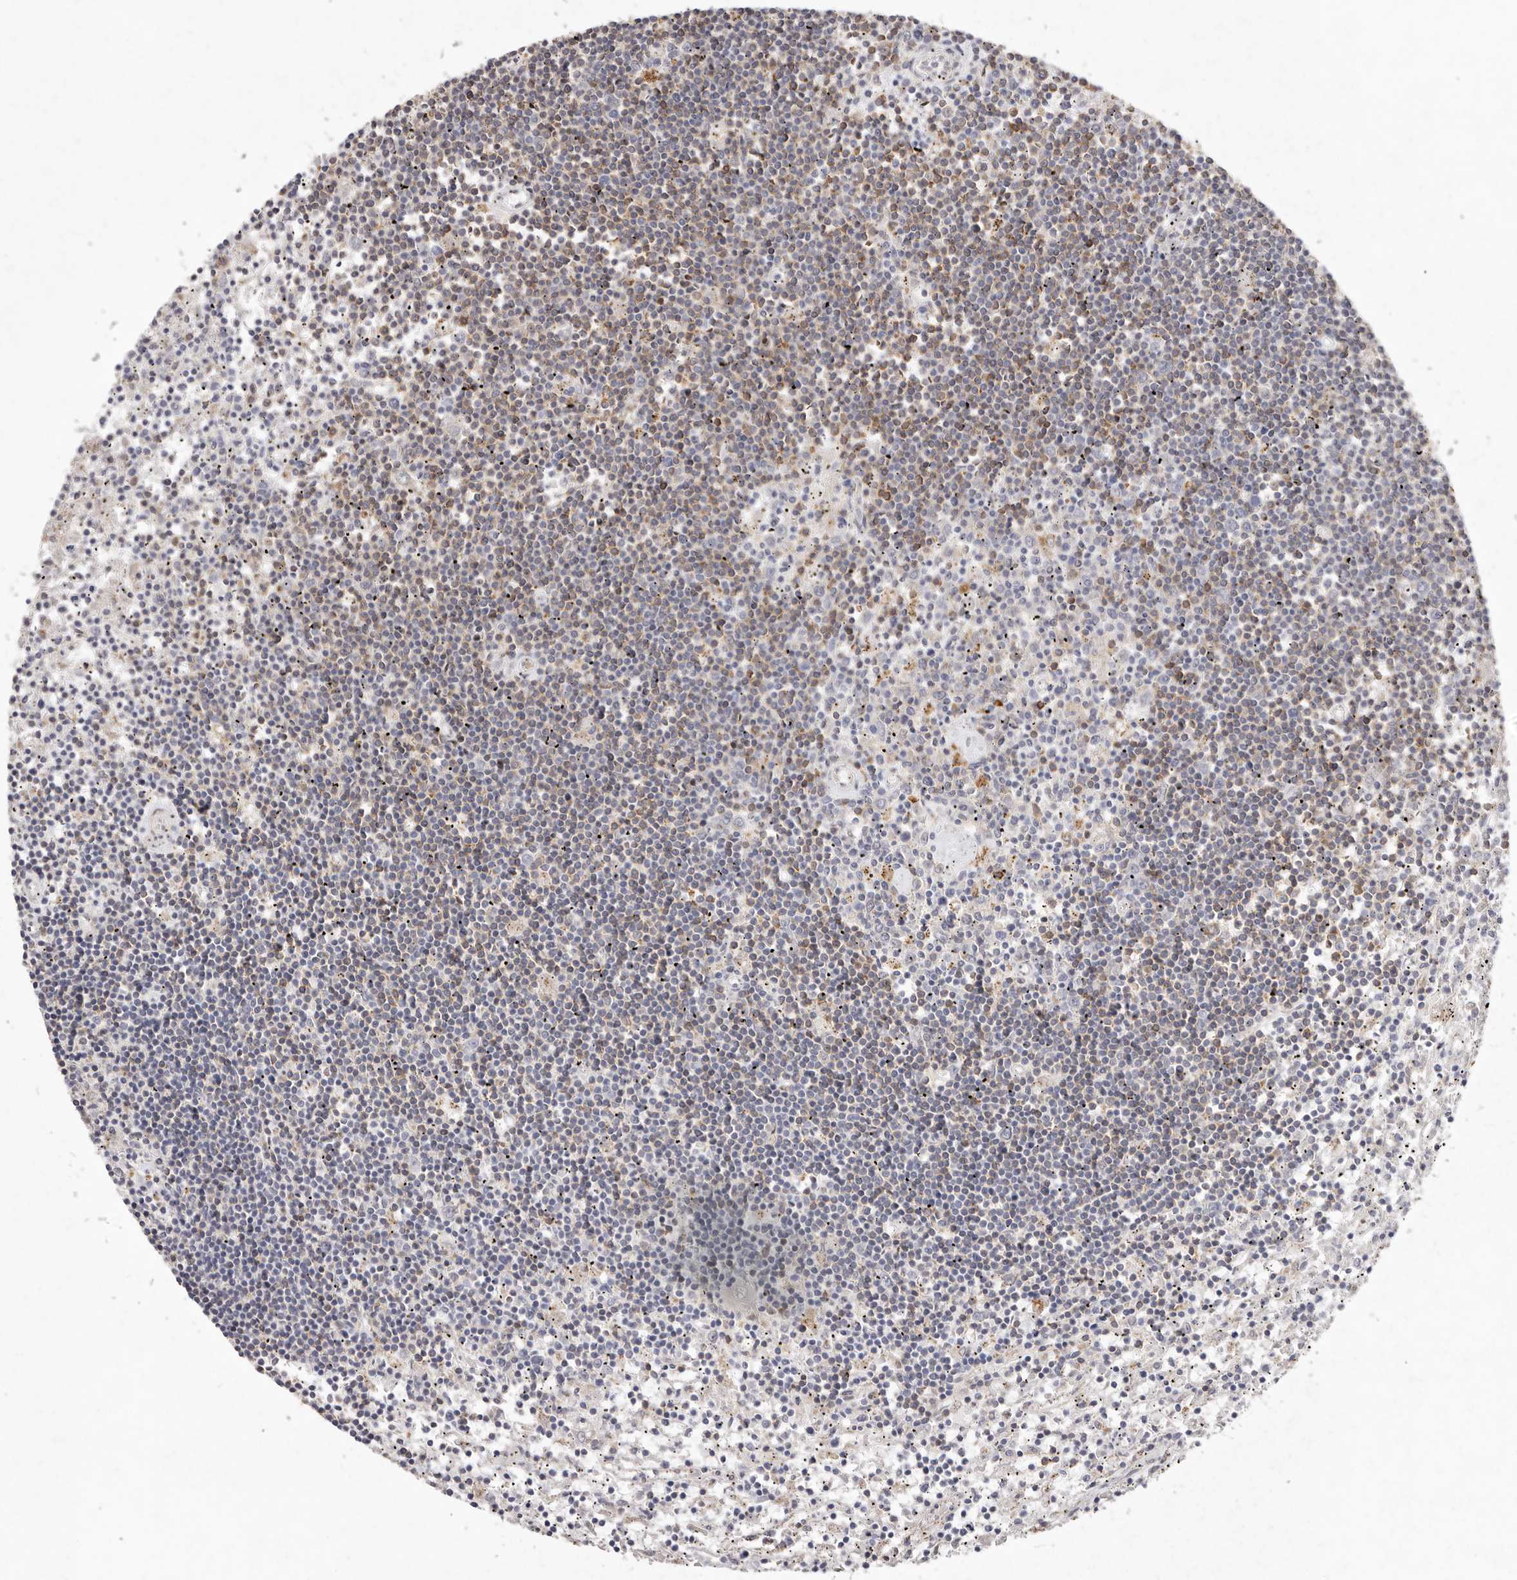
{"staining": {"intensity": "weak", "quantity": "25%-75%", "location": "cytoplasmic/membranous"}, "tissue": "lymphoma", "cell_type": "Tumor cells", "image_type": "cancer", "snomed": [{"axis": "morphology", "description": "Malignant lymphoma, non-Hodgkin's type, Low grade"}, {"axis": "topography", "description": "Spleen"}], "caption": "Lymphoma stained with a protein marker demonstrates weak staining in tumor cells.", "gene": "FAM185A", "patient": {"sex": "male", "age": 76}}